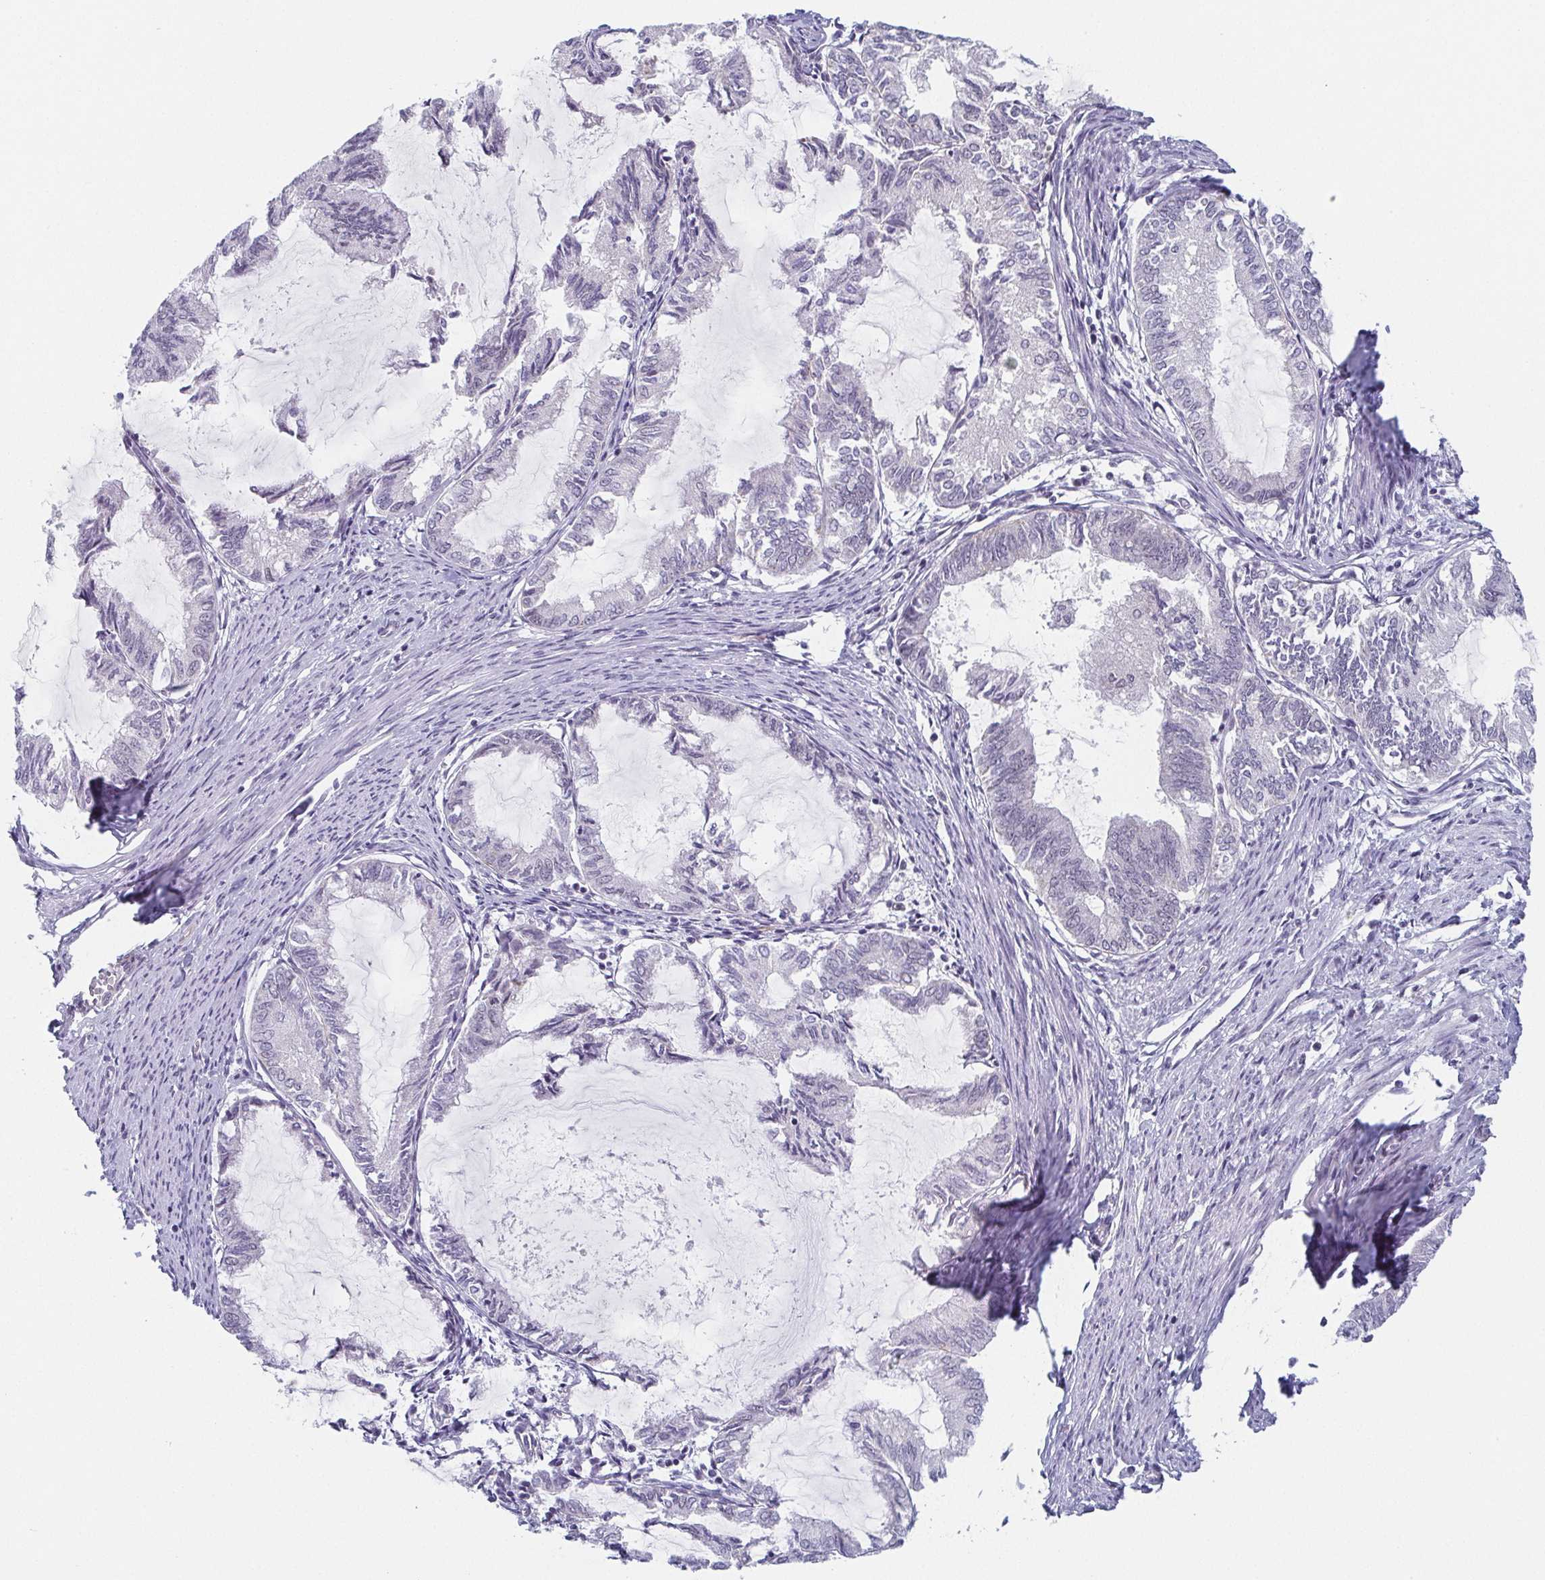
{"staining": {"intensity": "negative", "quantity": "none", "location": "none"}, "tissue": "endometrial cancer", "cell_type": "Tumor cells", "image_type": "cancer", "snomed": [{"axis": "morphology", "description": "Adenocarcinoma, NOS"}, {"axis": "topography", "description": "Endometrium"}], "caption": "An IHC micrograph of endometrial adenocarcinoma is shown. There is no staining in tumor cells of endometrial adenocarcinoma. The staining was performed using DAB to visualize the protein expression in brown, while the nuclei were stained in blue with hematoxylin (Magnification: 20x).", "gene": "EXOSC7", "patient": {"sex": "female", "age": 86}}